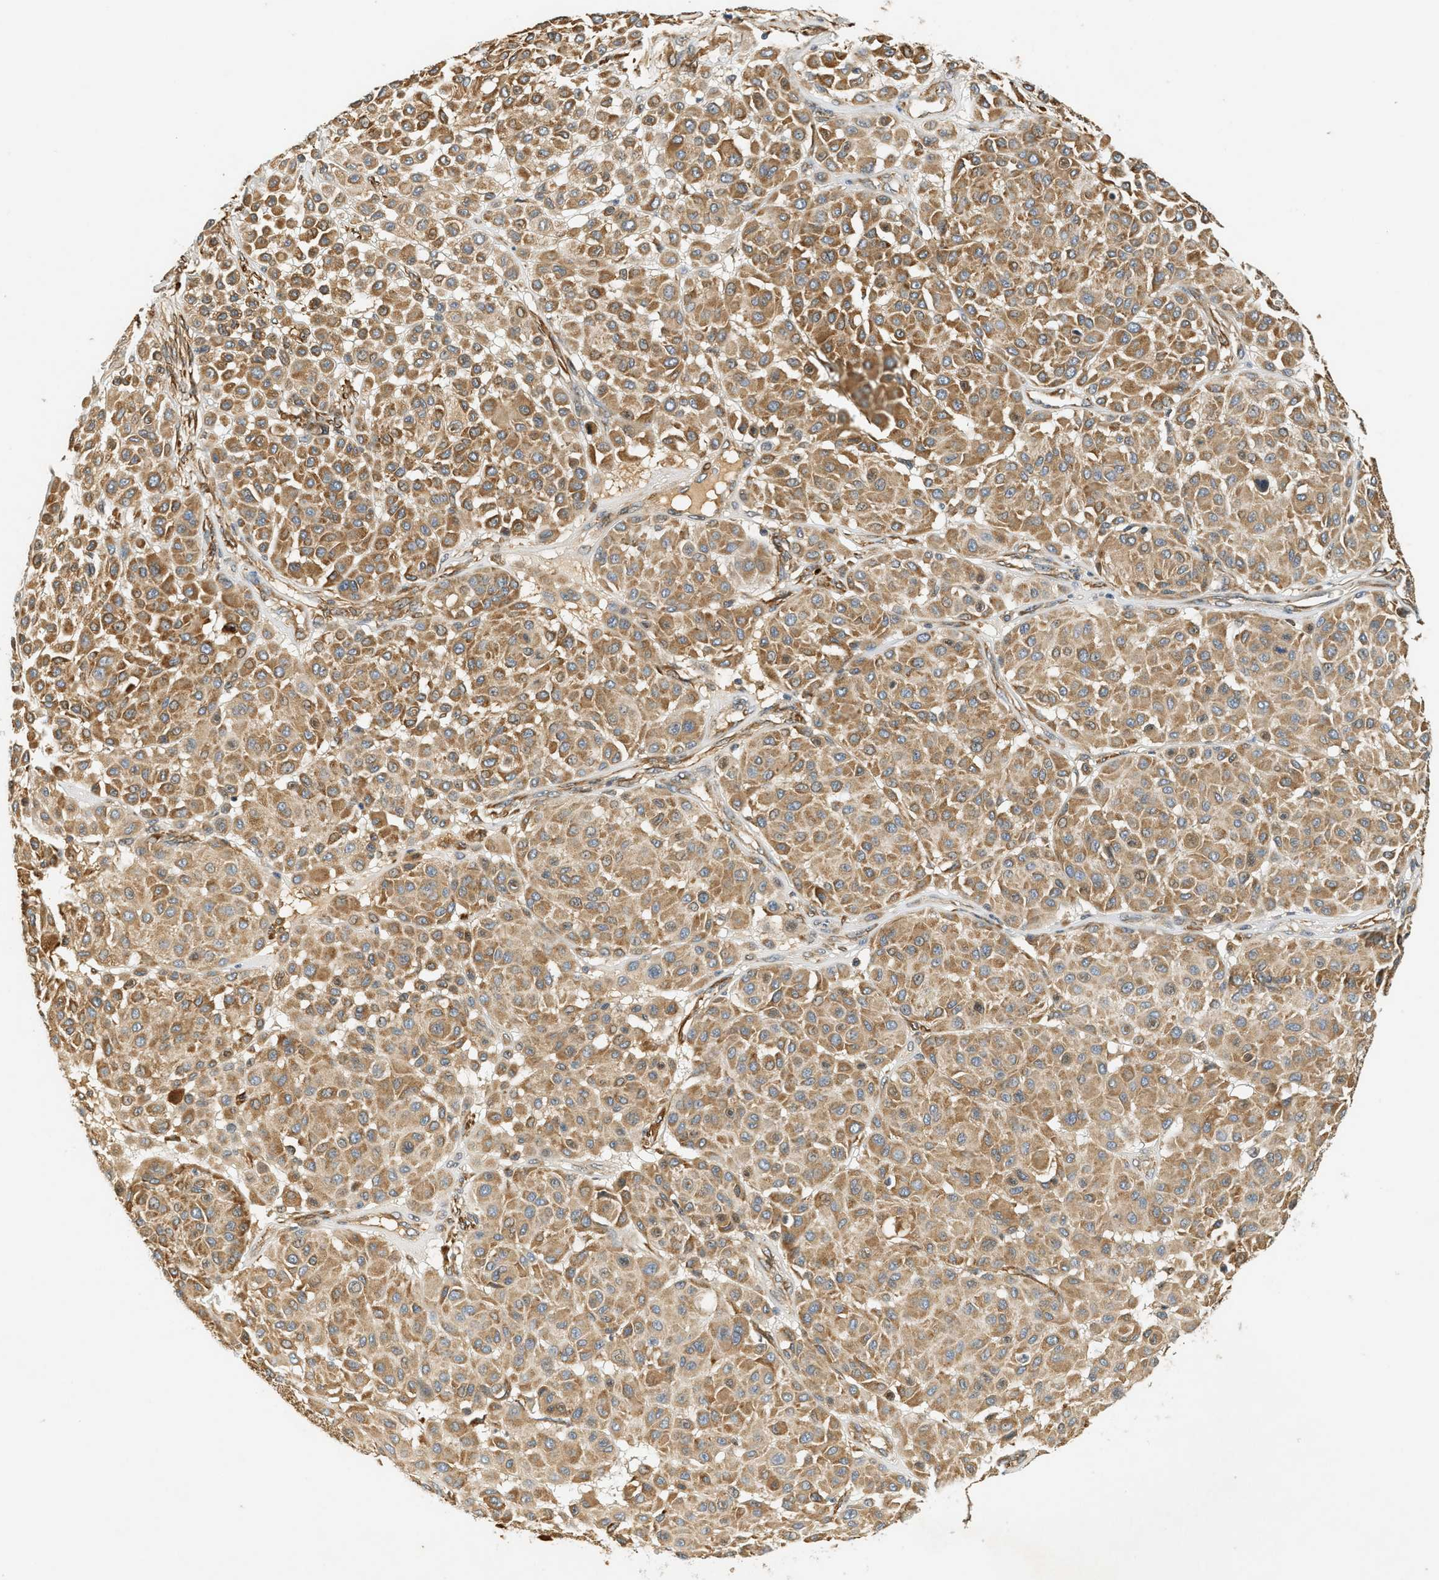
{"staining": {"intensity": "moderate", "quantity": ">75%", "location": "cytoplasmic/membranous"}, "tissue": "melanoma", "cell_type": "Tumor cells", "image_type": "cancer", "snomed": [{"axis": "morphology", "description": "Malignant melanoma, Metastatic site"}, {"axis": "topography", "description": "Soft tissue"}], "caption": "Malignant melanoma (metastatic site) stained with DAB (3,3'-diaminobenzidine) immunohistochemistry displays medium levels of moderate cytoplasmic/membranous positivity in about >75% of tumor cells.", "gene": "PDK1", "patient": {"sex": "male", "age": 41}}